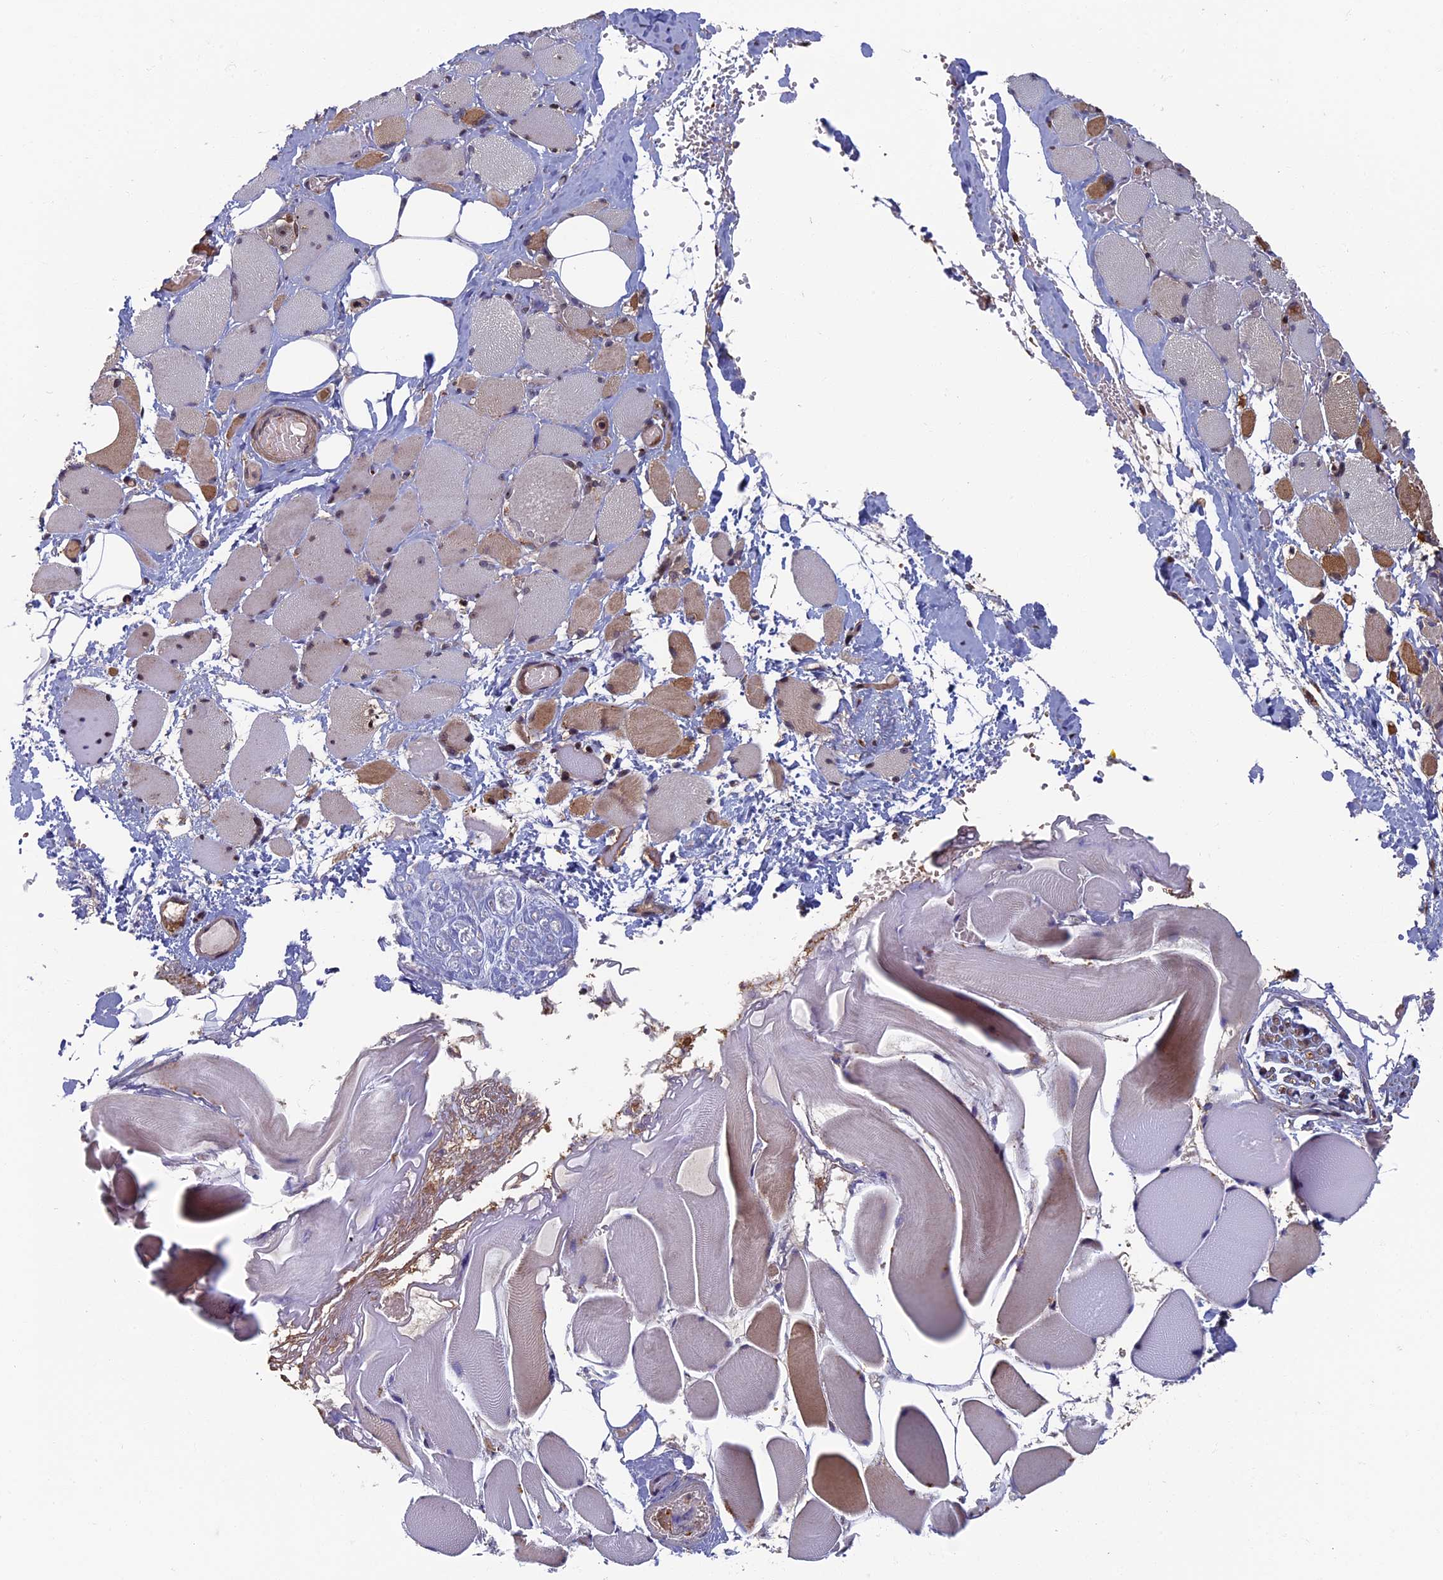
{"staining": {"intensity": "moderate", "quantity": "25%-75%", "location": "cytoplasmic/membranous"}, "tissue": "skeletal muscle", "cell_type": "Myocytes", "image_type": "normal", "snomed": [{"axis": "morphology", "description": "Normal tissue, NOS"}, {"axis": "morphology", "description": "Basal cell carcinoma"}, {"axis": "topography", "description": "Skeletal muscle"}], "caption": "An immunohistochemistry photomicrograph of unremarkable tissue is shown. Protein staining in brown shows moderate cytoplasmic/membranous positivity in skeletal muscle within myocytes.", "gene": "RASGRF1", "patient": {"sex": "female", "age": 64}}